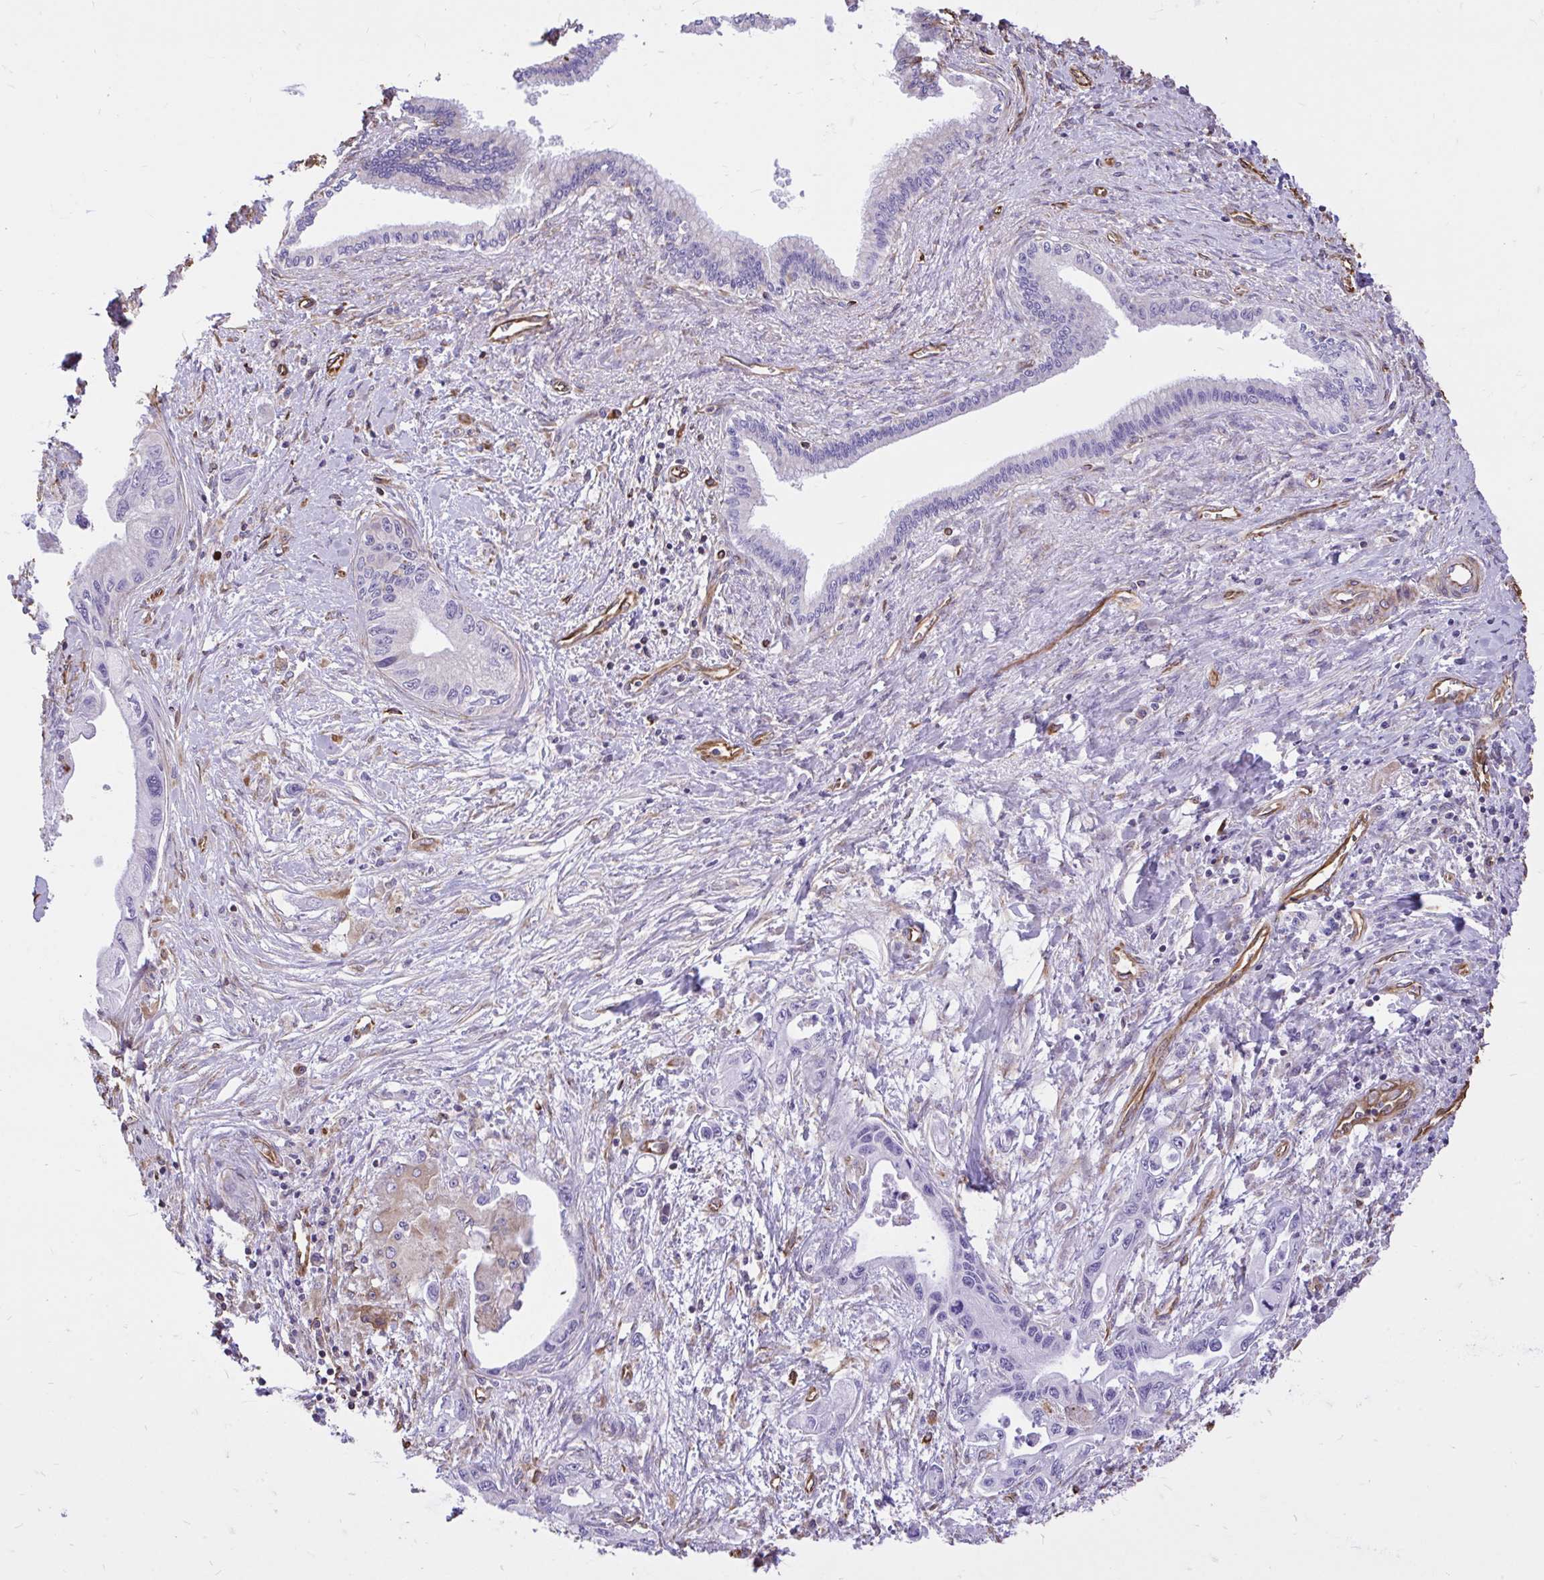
{"staining": {"intensity": "negative", "quantity": "none", "location": "none"}, "tissue": "pancreatic cancer", "cell_type": "Tumor cells", "image_type": "cancer", "snomed": [{"axis": "morphology", "description": "Adenocarcinoma, NOS"}, {"axis": "topography", "description": "Pancreas"}], "caption": "Immunohistochemistry (IHC) micrograph of pancreatic cancer stained for a protein (brown), which shows no positivity in tumor cells. Nuclei are stained in blue.", "gene": "RNF103", "patient": {"sex": "male", "age": 61}}